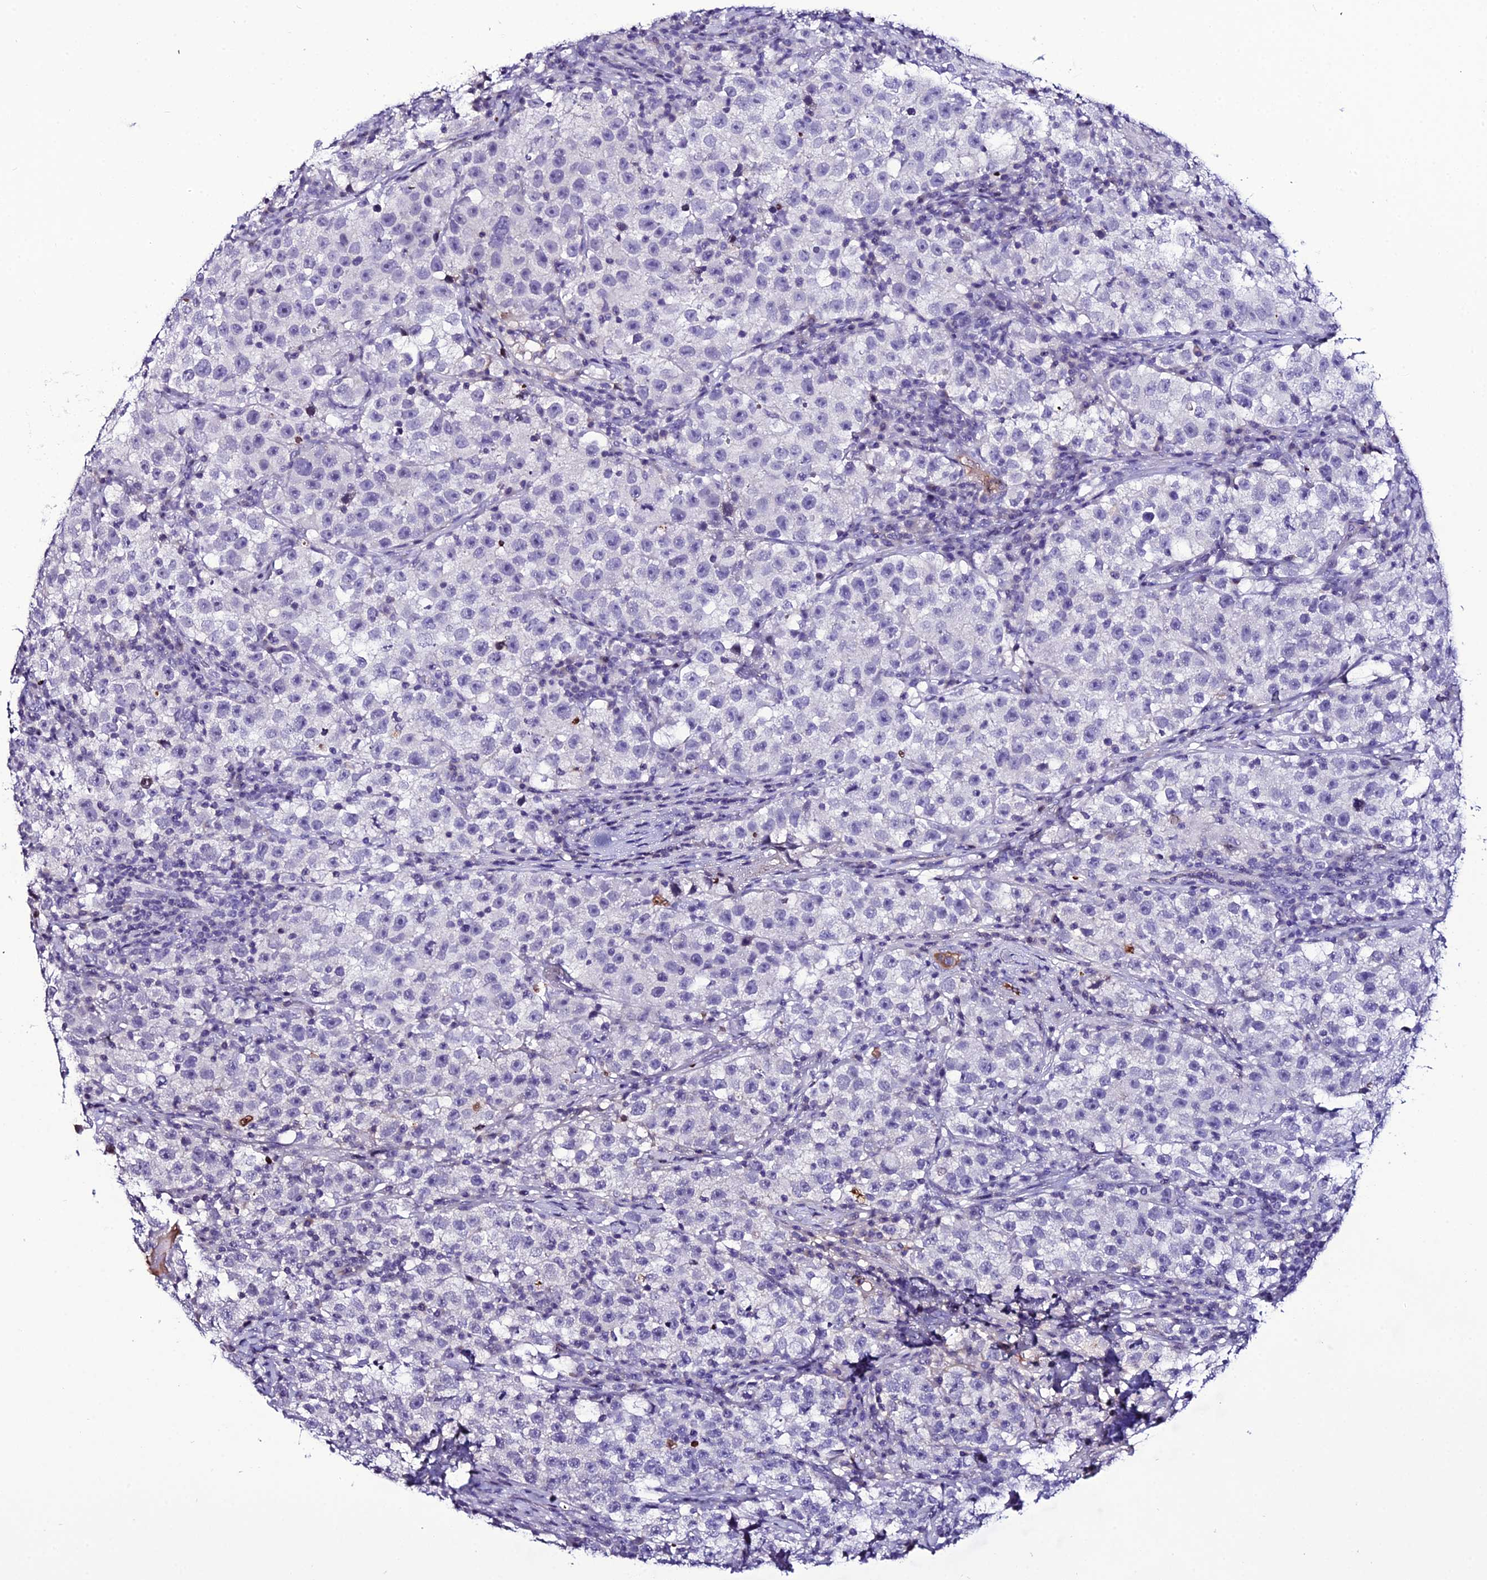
{"staining": {"intensity": "negative", "quantity": "none", "location": "none"}, "tissue": "testis cancer", "cell_type": "Tumor cells", "image_type": "cancer", "snomed": [{"axis": "morphology", "description": "Seminoma, NOS"}, {"axis": "topography", "description": "Testis"}], "caption": "A histopathology image of seminoma (testis) stained for a protein reveals no brown staining in tumor cells.", "gene": "DEFB132", "patient": {"sex": "male", "age": 22}}